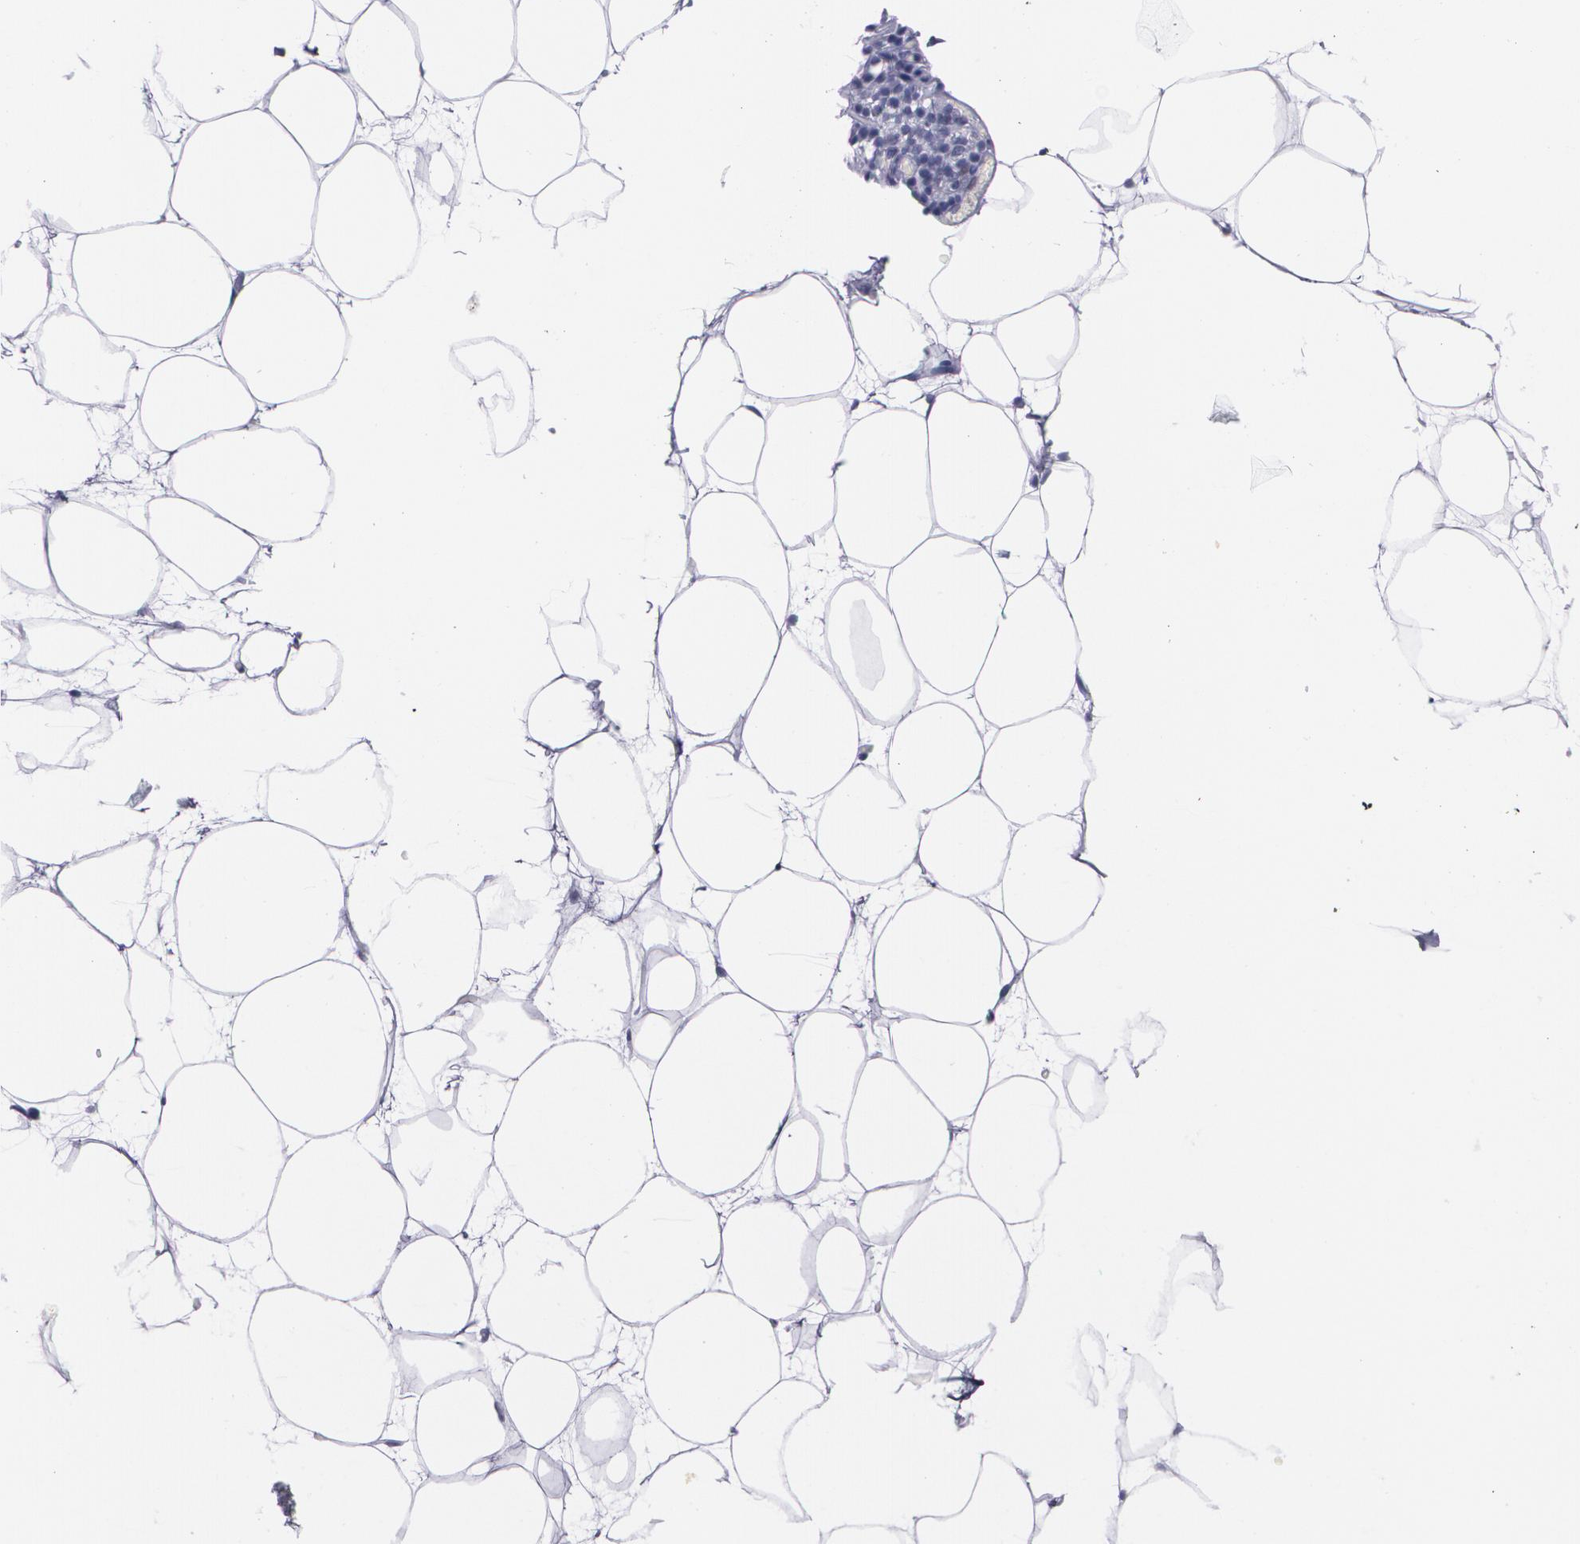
{"staining": {"intensity": "negative", "quantity": "none", "location": "none"}, "tissue": "adipose tissue", "cell_type": "Adipocytes", "image_type": "normal", "snomed": [{"axis": "morphology", "description": "Normal tissue, NOS"}, {"axis": "topography", "description": "Breast"}], "caption": "Photomicrograph shows no protein staining in adipocytes of unremarkable adipose tissue.", "gene": "TP53", "patient": {"sex": "female", "age": 22}}